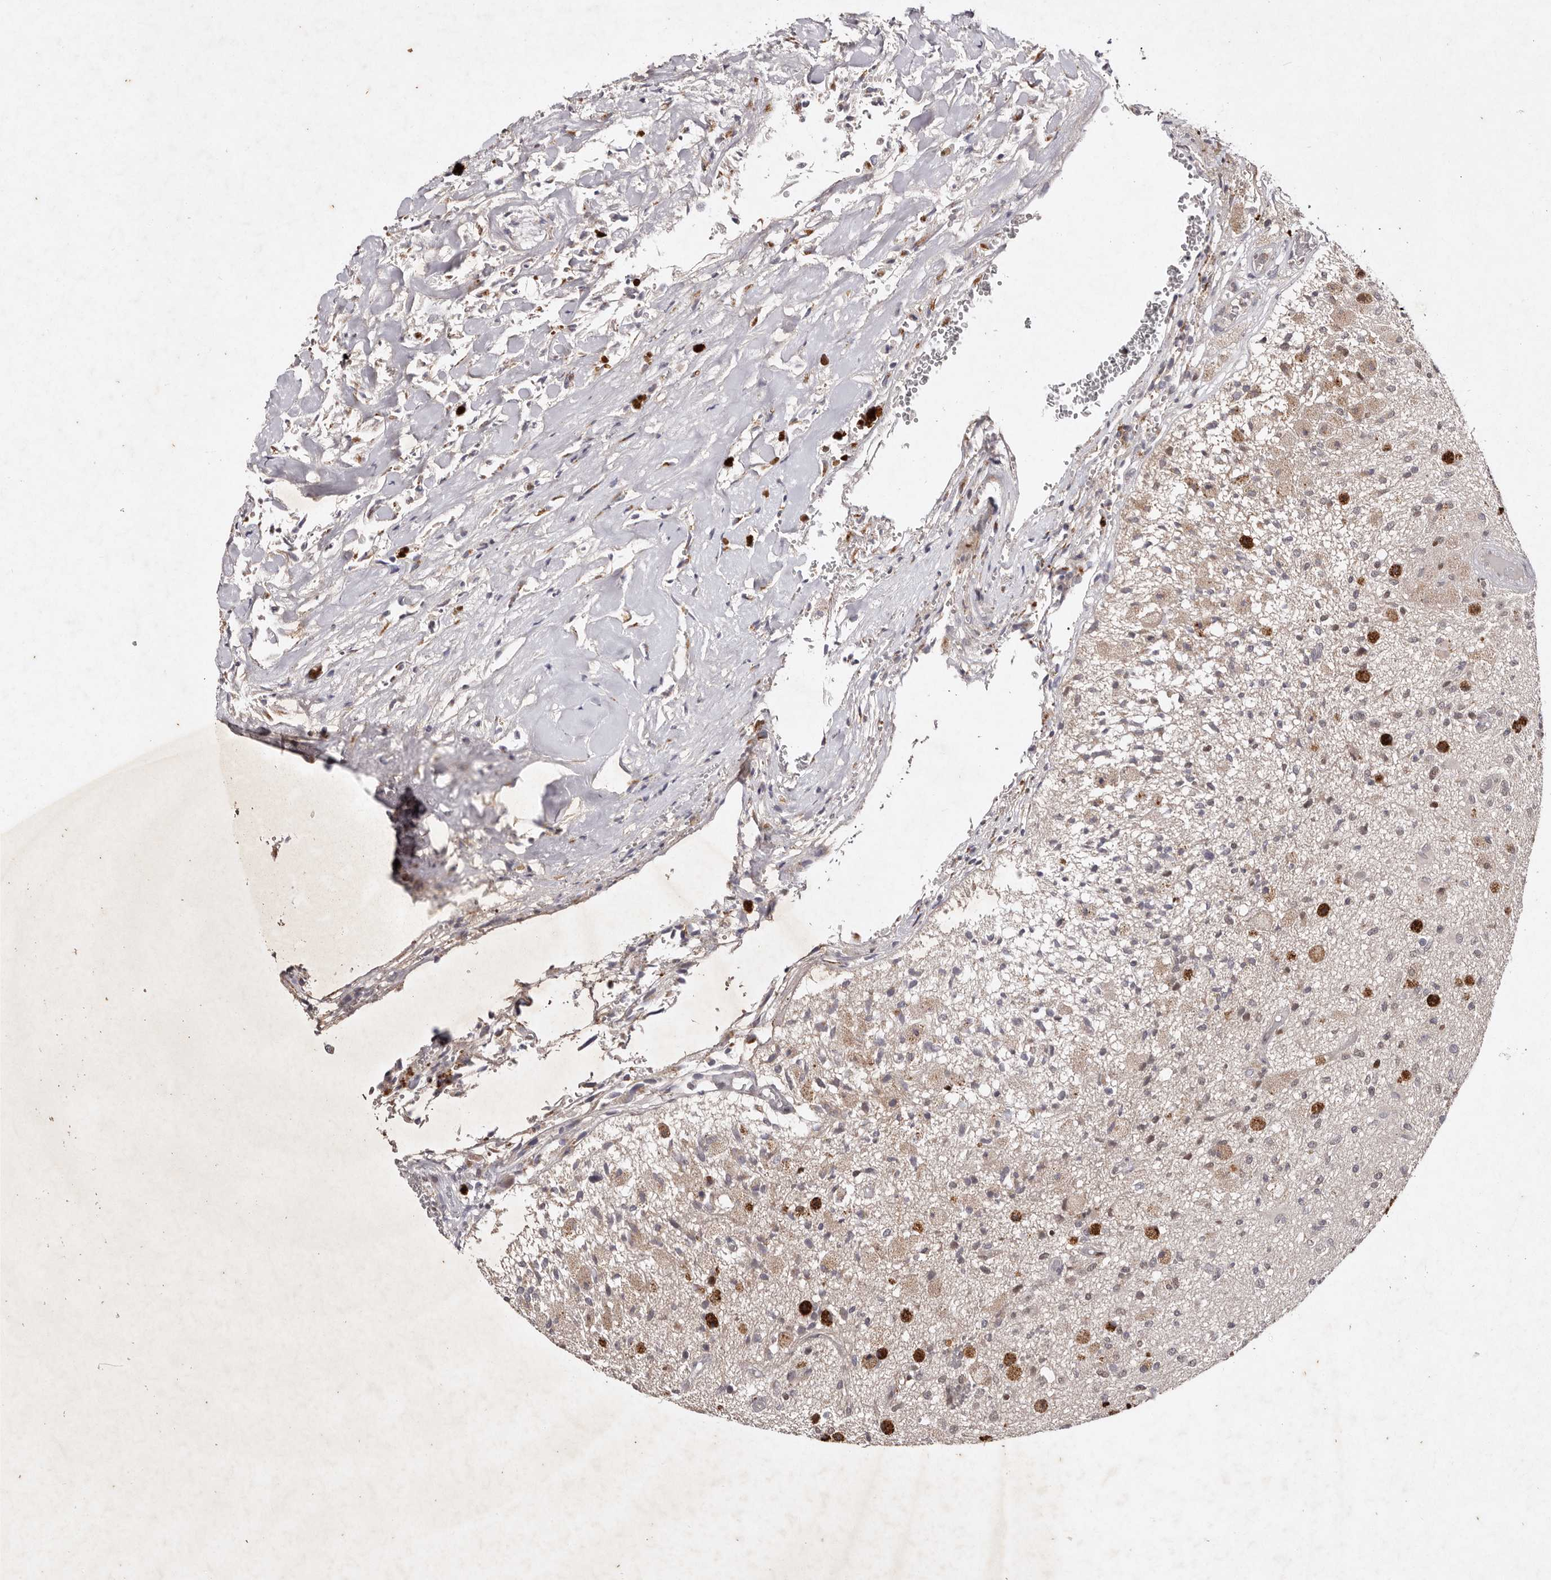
{"staining": {"intensity": "negative", "quantity": "none", "location": "none"}, "tissue": "glioma", "cell_type": "Tumor cells", "image_type": "cancer", "snomed": [{"axis": "morphology", "description": "Normal tissue, NOS"}, {"axis": "morphology", "description": "Glioma, malignant, High grade"}, {"axis": "topography", "description": "Cerebral cortex"}], "caption": "Photomicrograph shows no significant protein positivity in tumor cells of glioma.", "gene": "KLF7", "patient": {"sex": "male", "age": 77}}